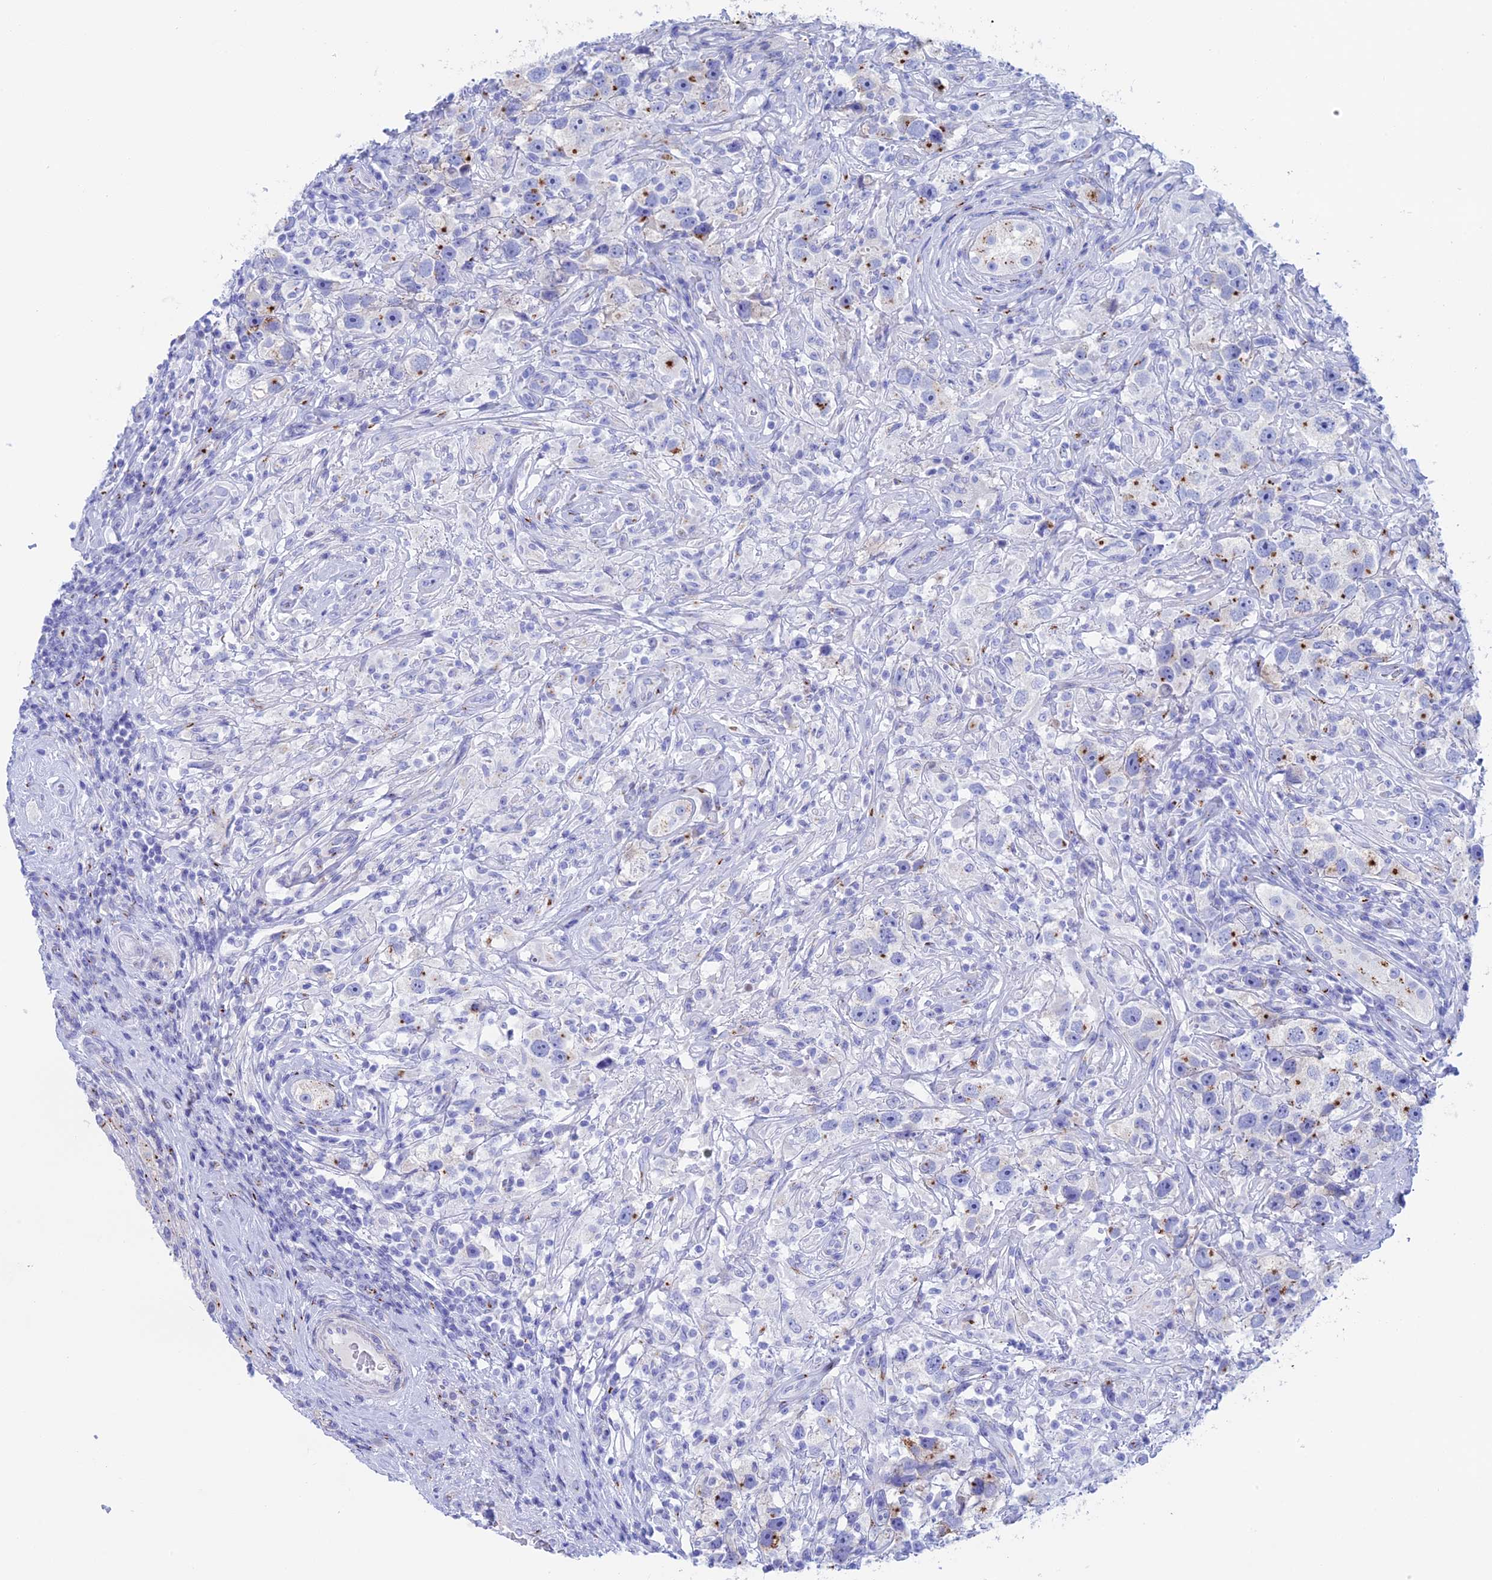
{"staining": {"intensity": "moderate", "quantity": "<25%", "location": "cytoplasmic/membranous"}, "tissue": "testis cancer", "cell_type": "Tumor cells", "image_type": "cancer", "snomed": [{"axis": "morphology", "description": "Seminoma, NOS"}, {"axis": "topography", "description": "Testis"}], "caption": "Tumor cells demonstrate low levels of moderate cytoplasmic/membranous expression in approximately <25% of cells in testis cancer.", "gene": "ERICH4", "patient": {"sex": "male", "age": 49}}